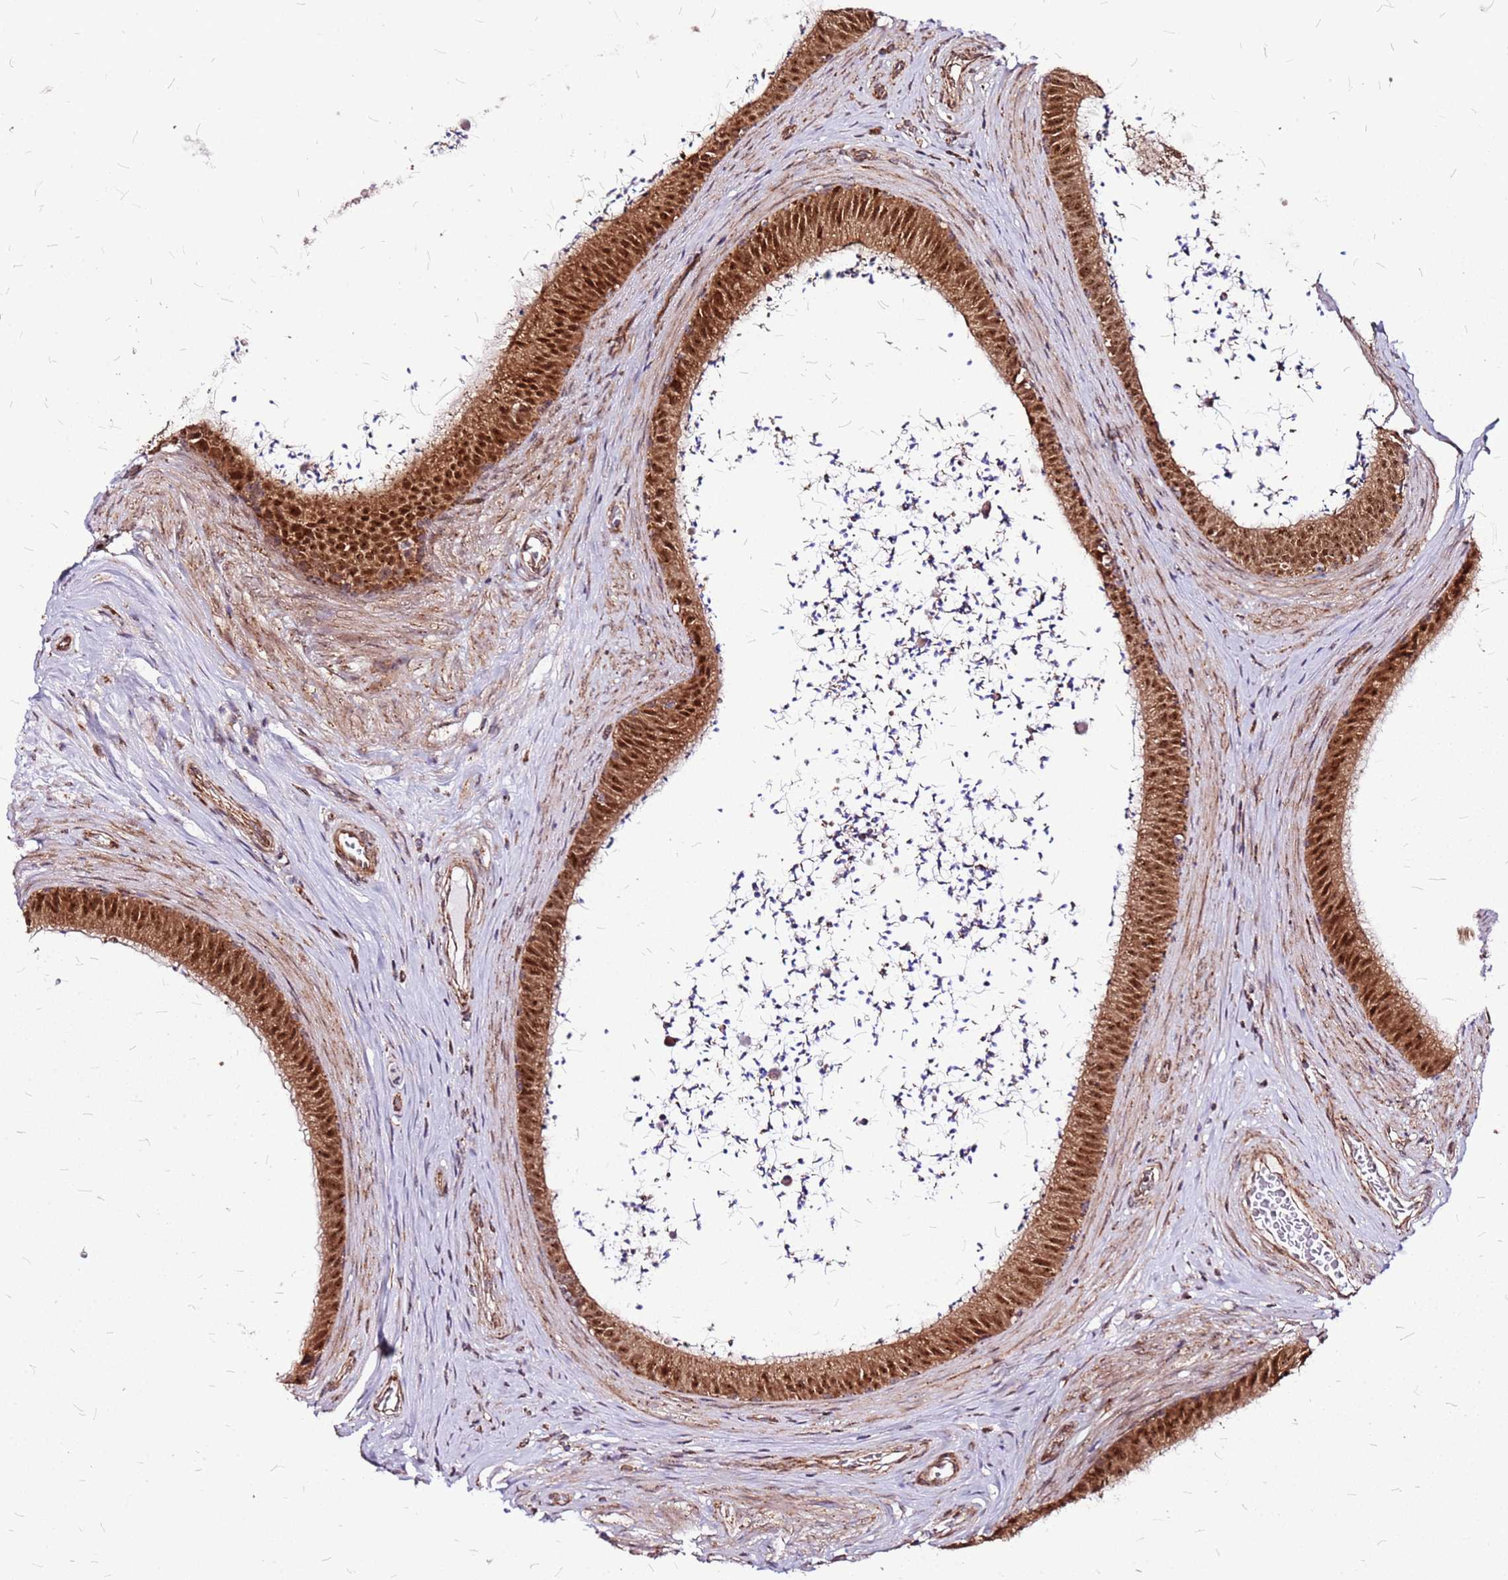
{"staining": {"intensity": "strong", "quantity": ">75%", "location": "cytoplasmic/membranous,nuclear"}, "tissue": "epididymis", "cell_type": "Glandular cells", "image_type": "normal", "snomed": [{"axis": "morphology", "description": "Normal tissue, NOS"}, {"axis": "topography", "description": "Testis"}, {"axis": "topography", "description": "Epididymis"}], "caption": "DAB (3,3'-diaminobenzidine) immunohistochemical staining of benign epididymis displays strong cytoplasmic/membranous,nuclear protein expression in approximately >75% of glandular cells. The staining was performed using DAB (3,3'-diaminobenzidine), with brown indicating positive protein expression. Nuclei are stained blue with hematoxylin.", "gene": "OR51T1", "patient": {"sex": "male", "age": 41}}